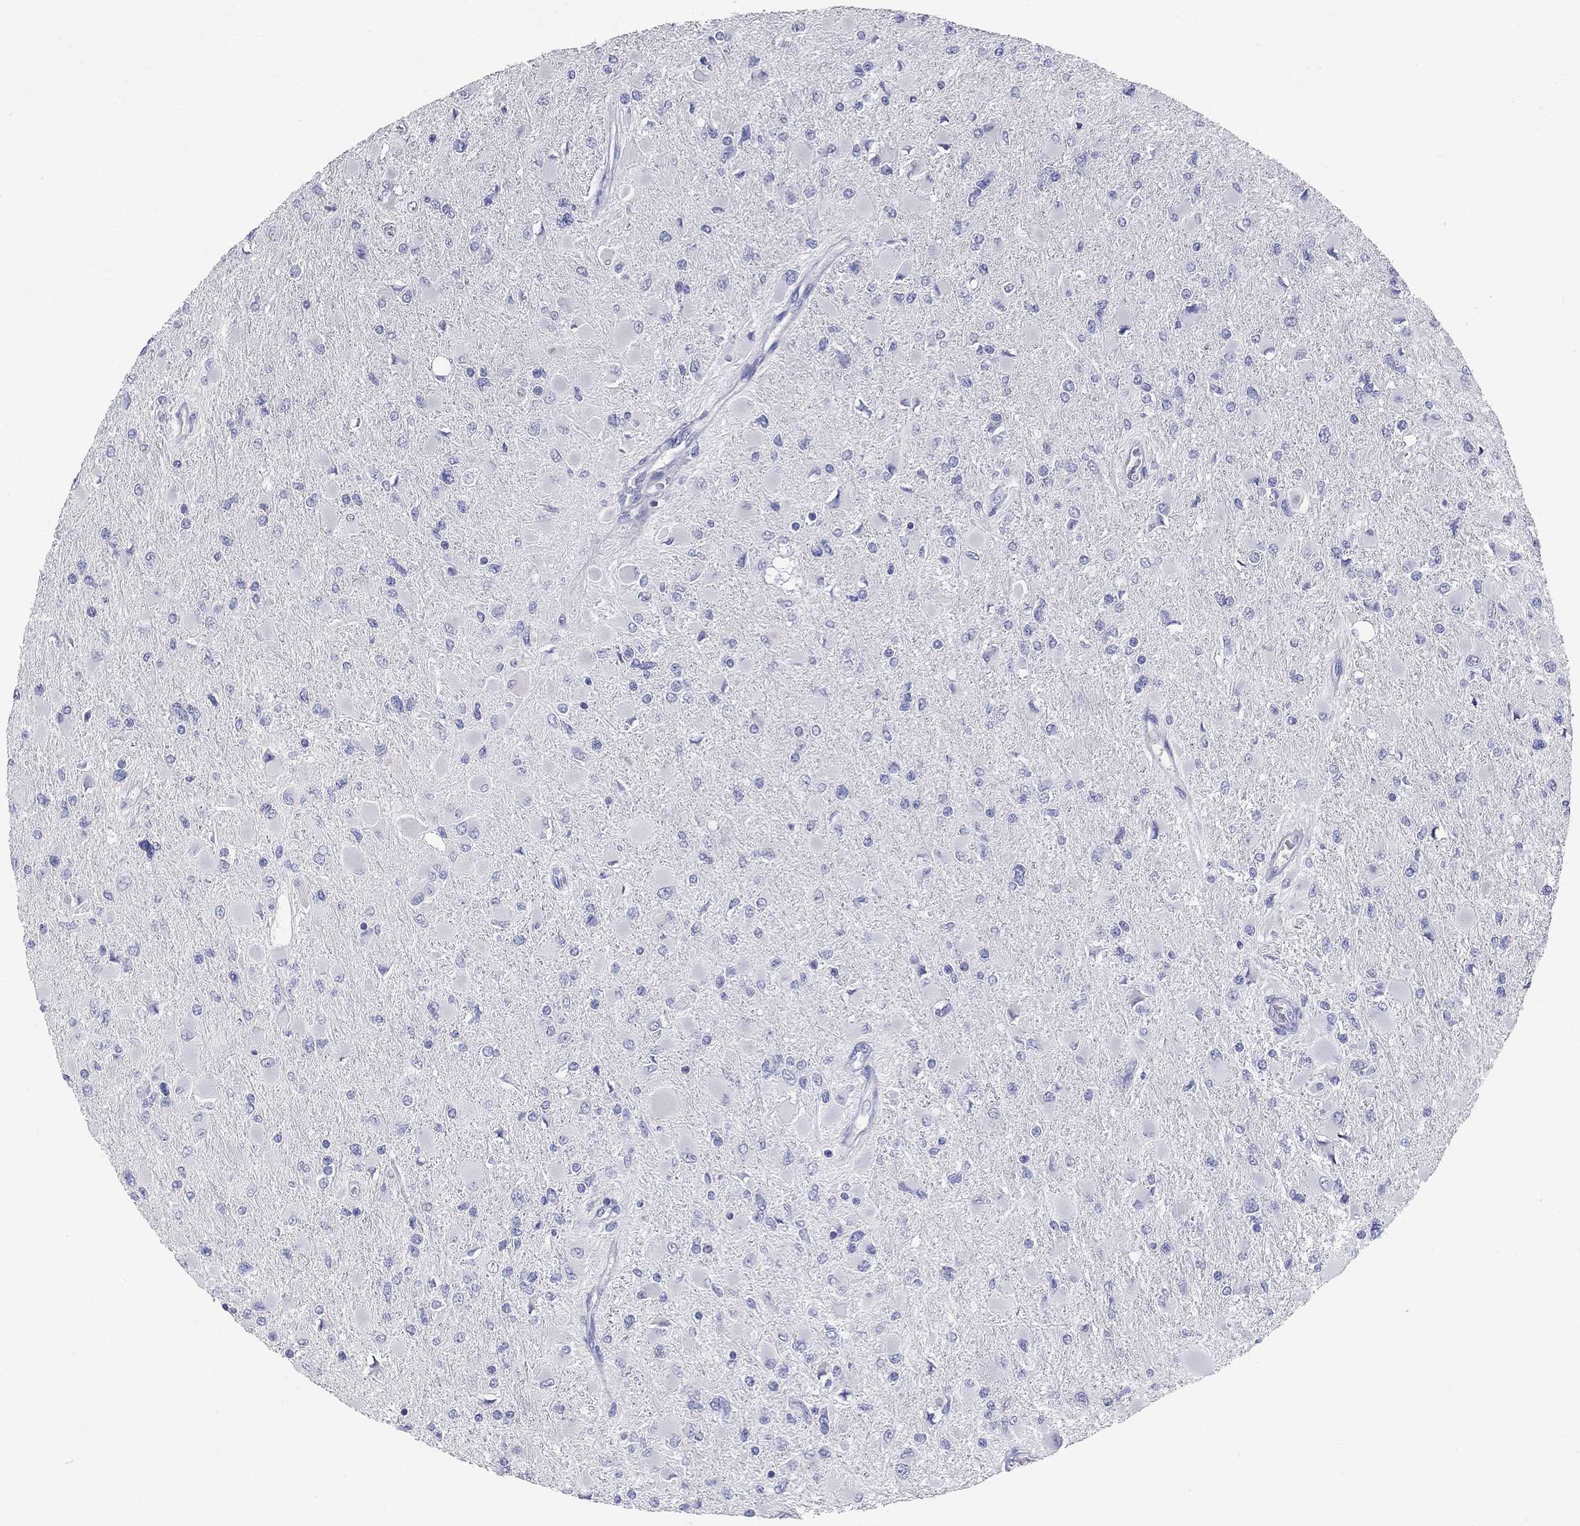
{"staining": {"intensity": "negative", "quantity": "none", "location": "none"}, "tissue": "glioma", "cell_type": "Tumor cells", "image_type": "cancer", "snomed": [{"axis": "morphology", "description": "Glioma, malignant, High grade"}, {"axis": "topography", "description": "Cerebral cortex"}], "caption": "Tumor cells are negative for brown protein staining in glioma.", "gene": "PHOX2B", "patient": {"sex": "female", "age": 36}}